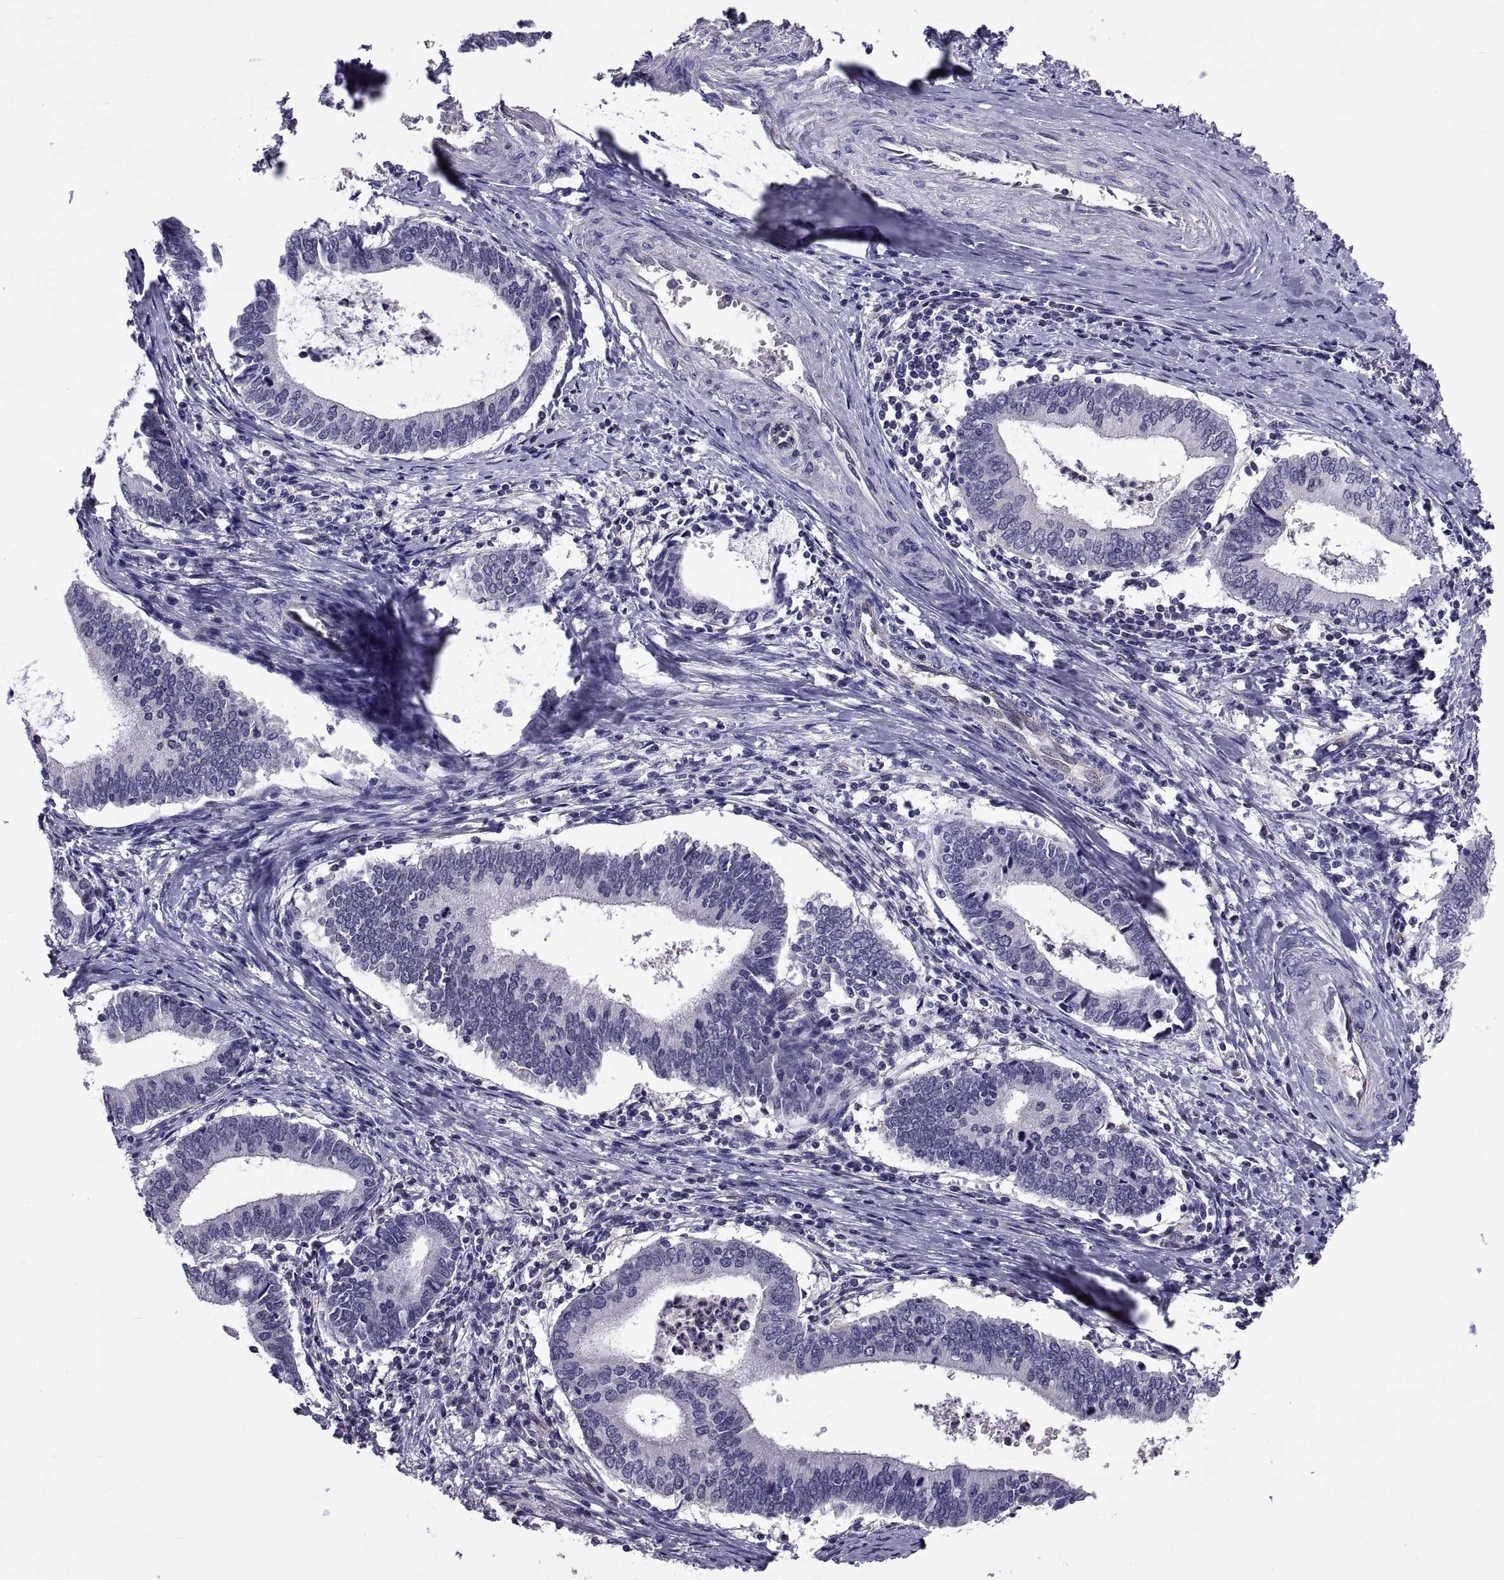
{"staining": {"intensity": "negative", "quantity": "none", "location": "none"}, "tissue": "cervical cancer", "cell_type": "Tumor cells", "image_type": "cancer", "snomed": [{"axis": "morphology", "description": "Adenocarcinoma, NOS"}, {"axis": "topography", "description": "Cervix"}], "caption": "This is an IHC histopathology image of adenocarcinoma (cervical). There is no positivity in tumor cells.", "gene": "LCN9", "patient": {"sex": "female", "age": 42}}